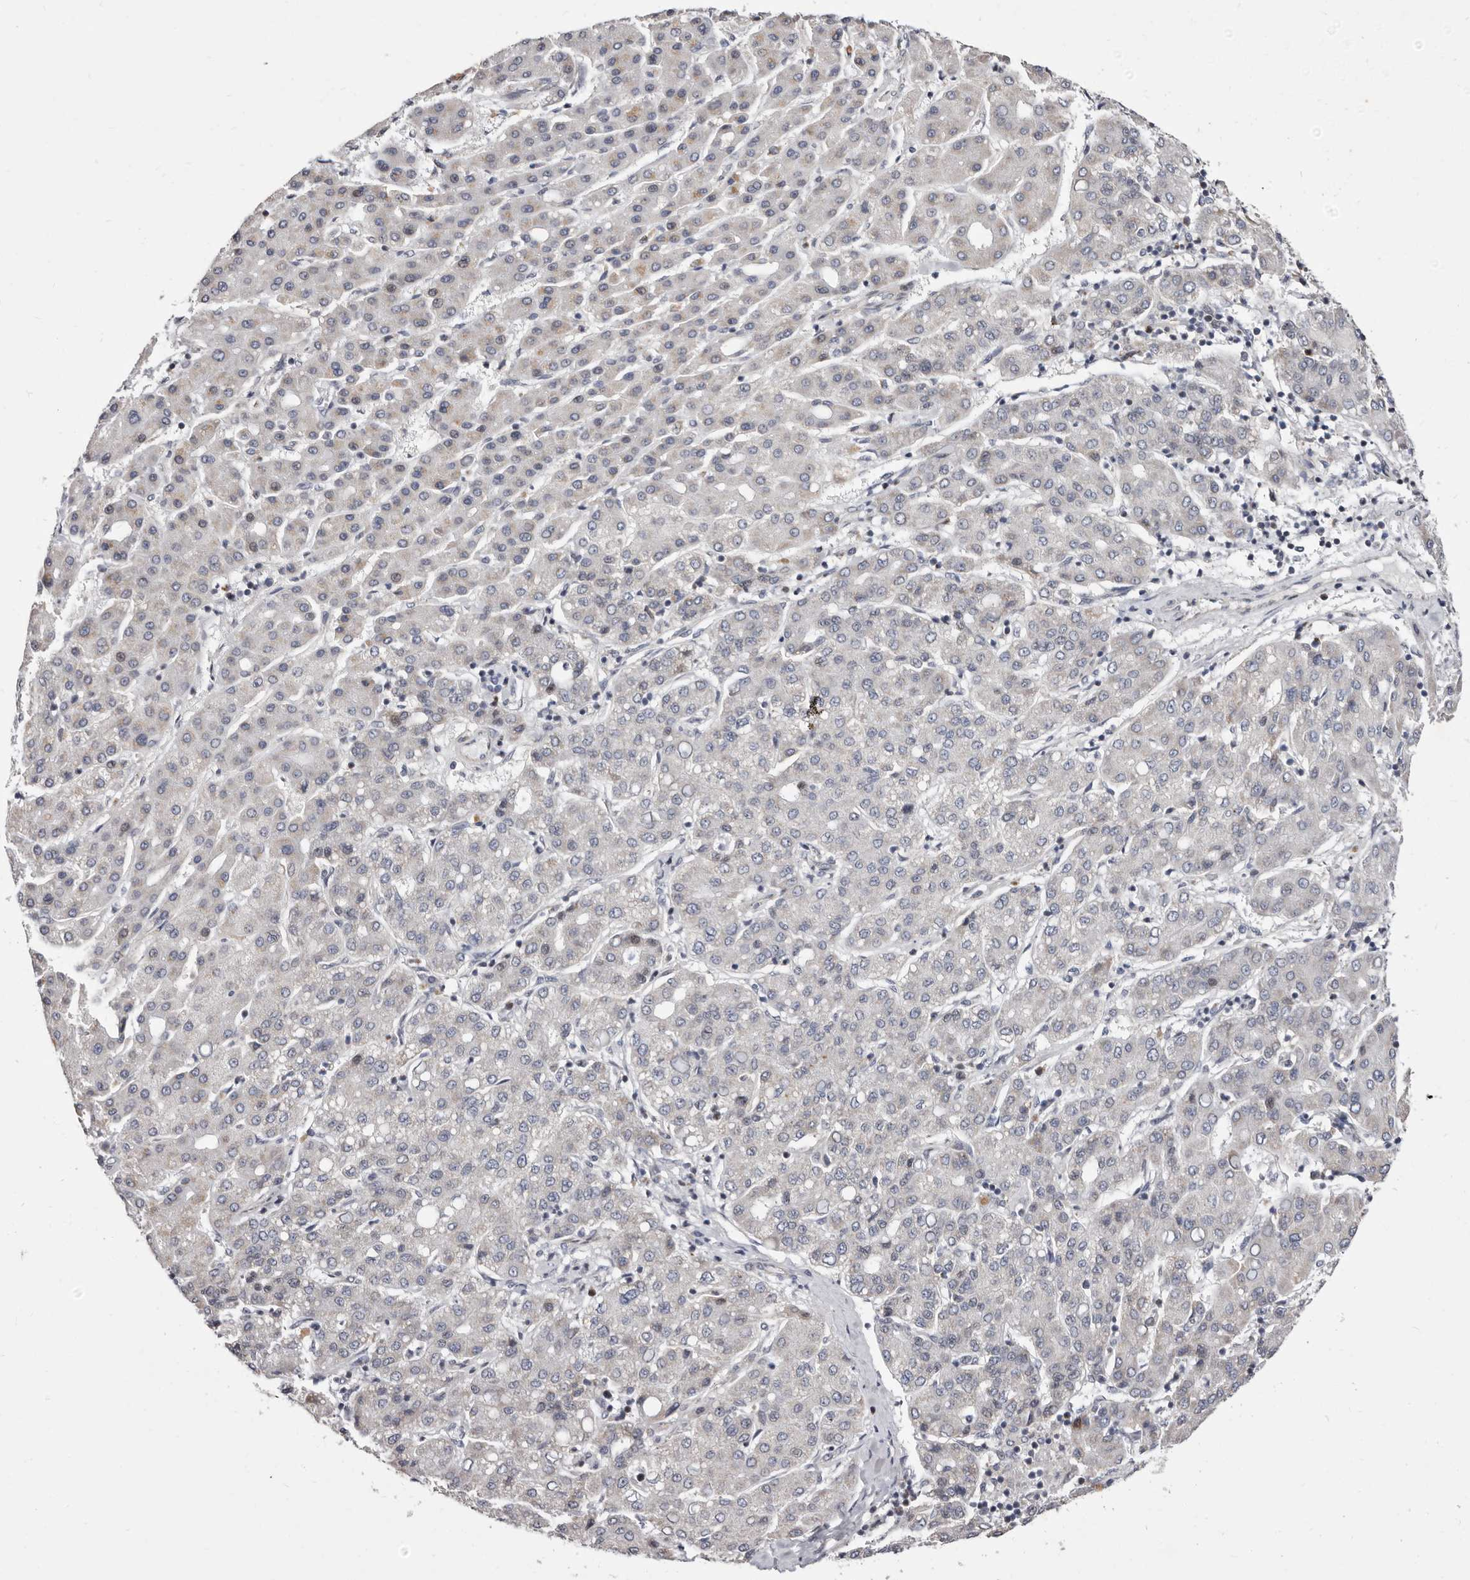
{"staining": {"intensity": "weak", "quantity": "<25%", "location": "cytoplasmic/membranous"}, "tissue": "liver cancer", "cell_type": "Tumor cells", "image_type": "cancer", "snomed": [{"axis": "morphology", "description": "Carcinoma, Hepatocellular, NOS"}, {"axis": "topography", "description": "Liver"}], "caption": "Image shows no significant protein expression in tumor cells of liver cancer (hepatocellular carcinoma).", "gene": "TIMM17B", "patient": {"sex": "male", "age": 65}}